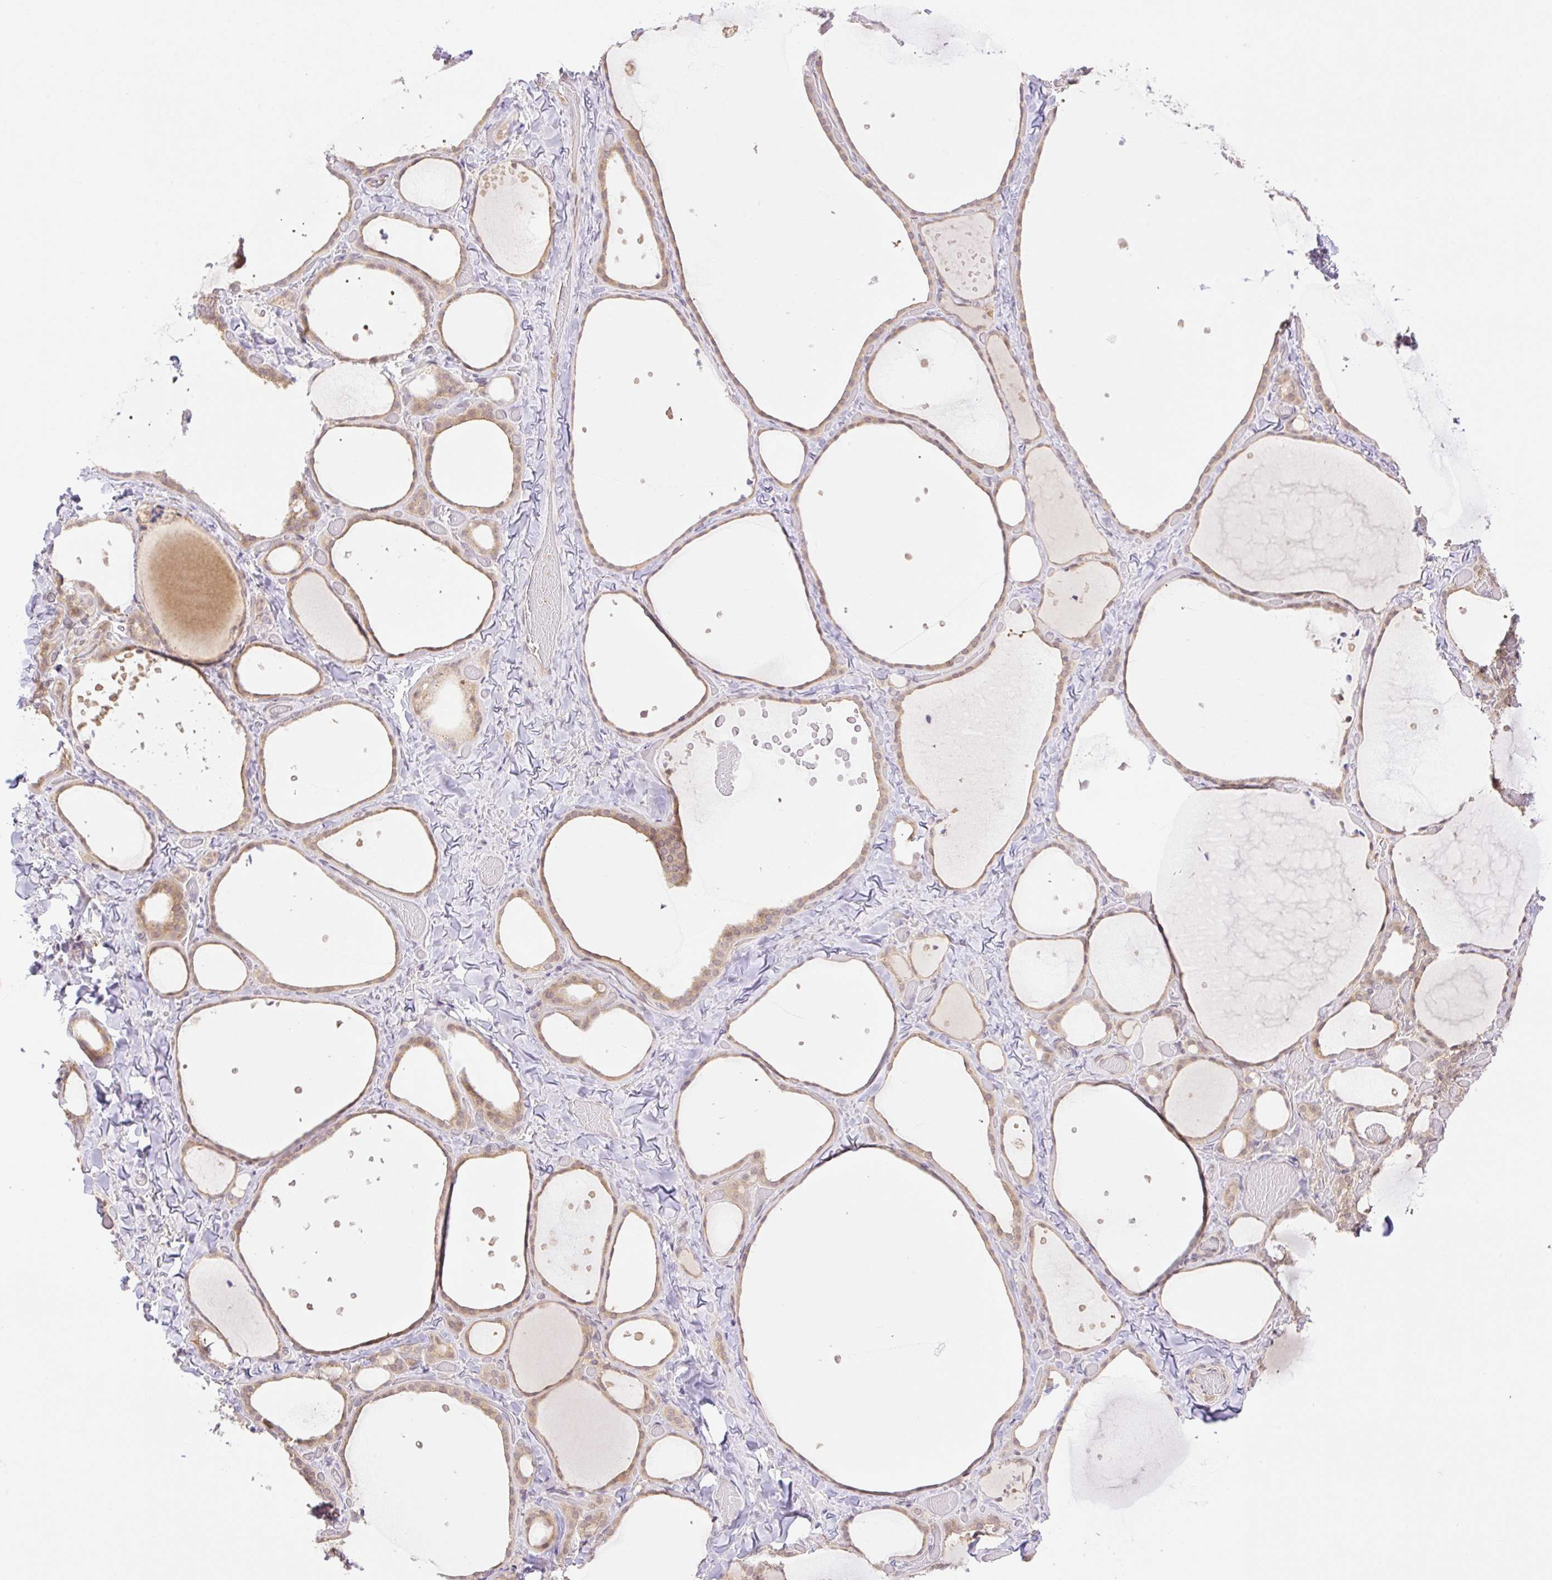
{"staining": {"intensity": "weak", "quantity": ">75%", "location": "cytoplasmic/membranous,nuclear"}, "tissue": "thyroid gland", "cell_type": "Glandular cells", "image_type": "normal", "snomed": [{"axis": "morphology", "description": "Normal tissue, NOS"}, {"axis": "topography", "description": "Thyroid gland"}], "caption": "The image shows staining of unremarkable thyroid gland, revealing weak cytoplasmic/membranous,nuclear protein positivity (brown color) within glandular cells.", "gene": "VPS25", "patient": {"sex": "female", "age": 36}}